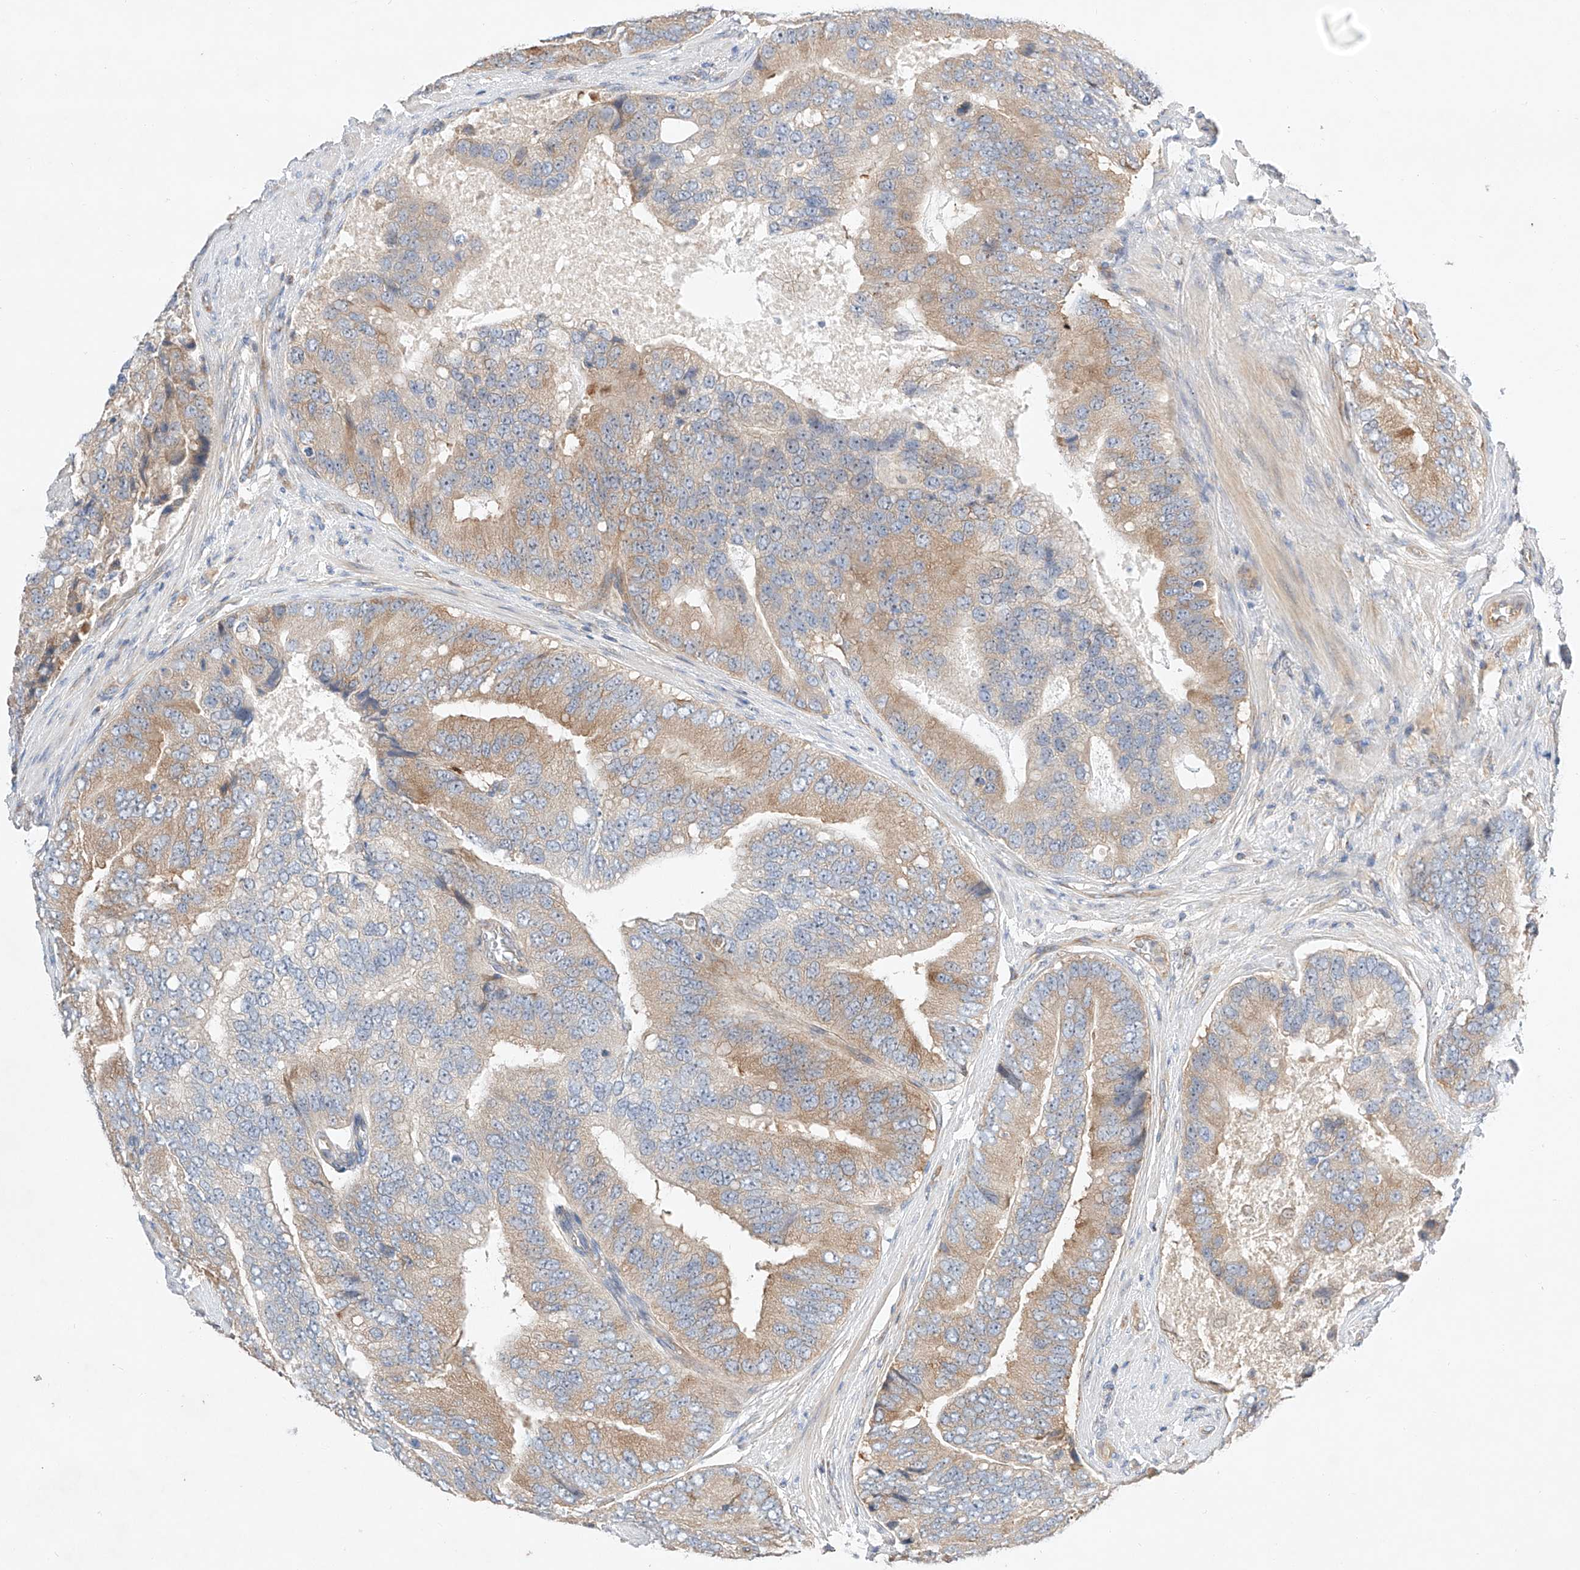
{"staining": {"intensity": "moderate", "quantity": "25%-75%", "location": "cytoplasmic/membranous"}, "tissue": "prostate cancer", "cell_type": "Tumor cells", "image_type": "cancer", "snomed": [{"axis": "morphology", "description": "Adenocarcinoma, High grade"}, {"axis": "topography", "description": "Prostate"}], "caption": "Immunohistochemistry (IHC) (DAB) staining of prostate cancer (adenocarcinoma (high-grade)) demonstrates moderate cytoplasmic/membranous protein positivity in about 25%-75% of tumor cells.", "gene": "RUSC1", "patient": {"sex": "male", "age": 70}}